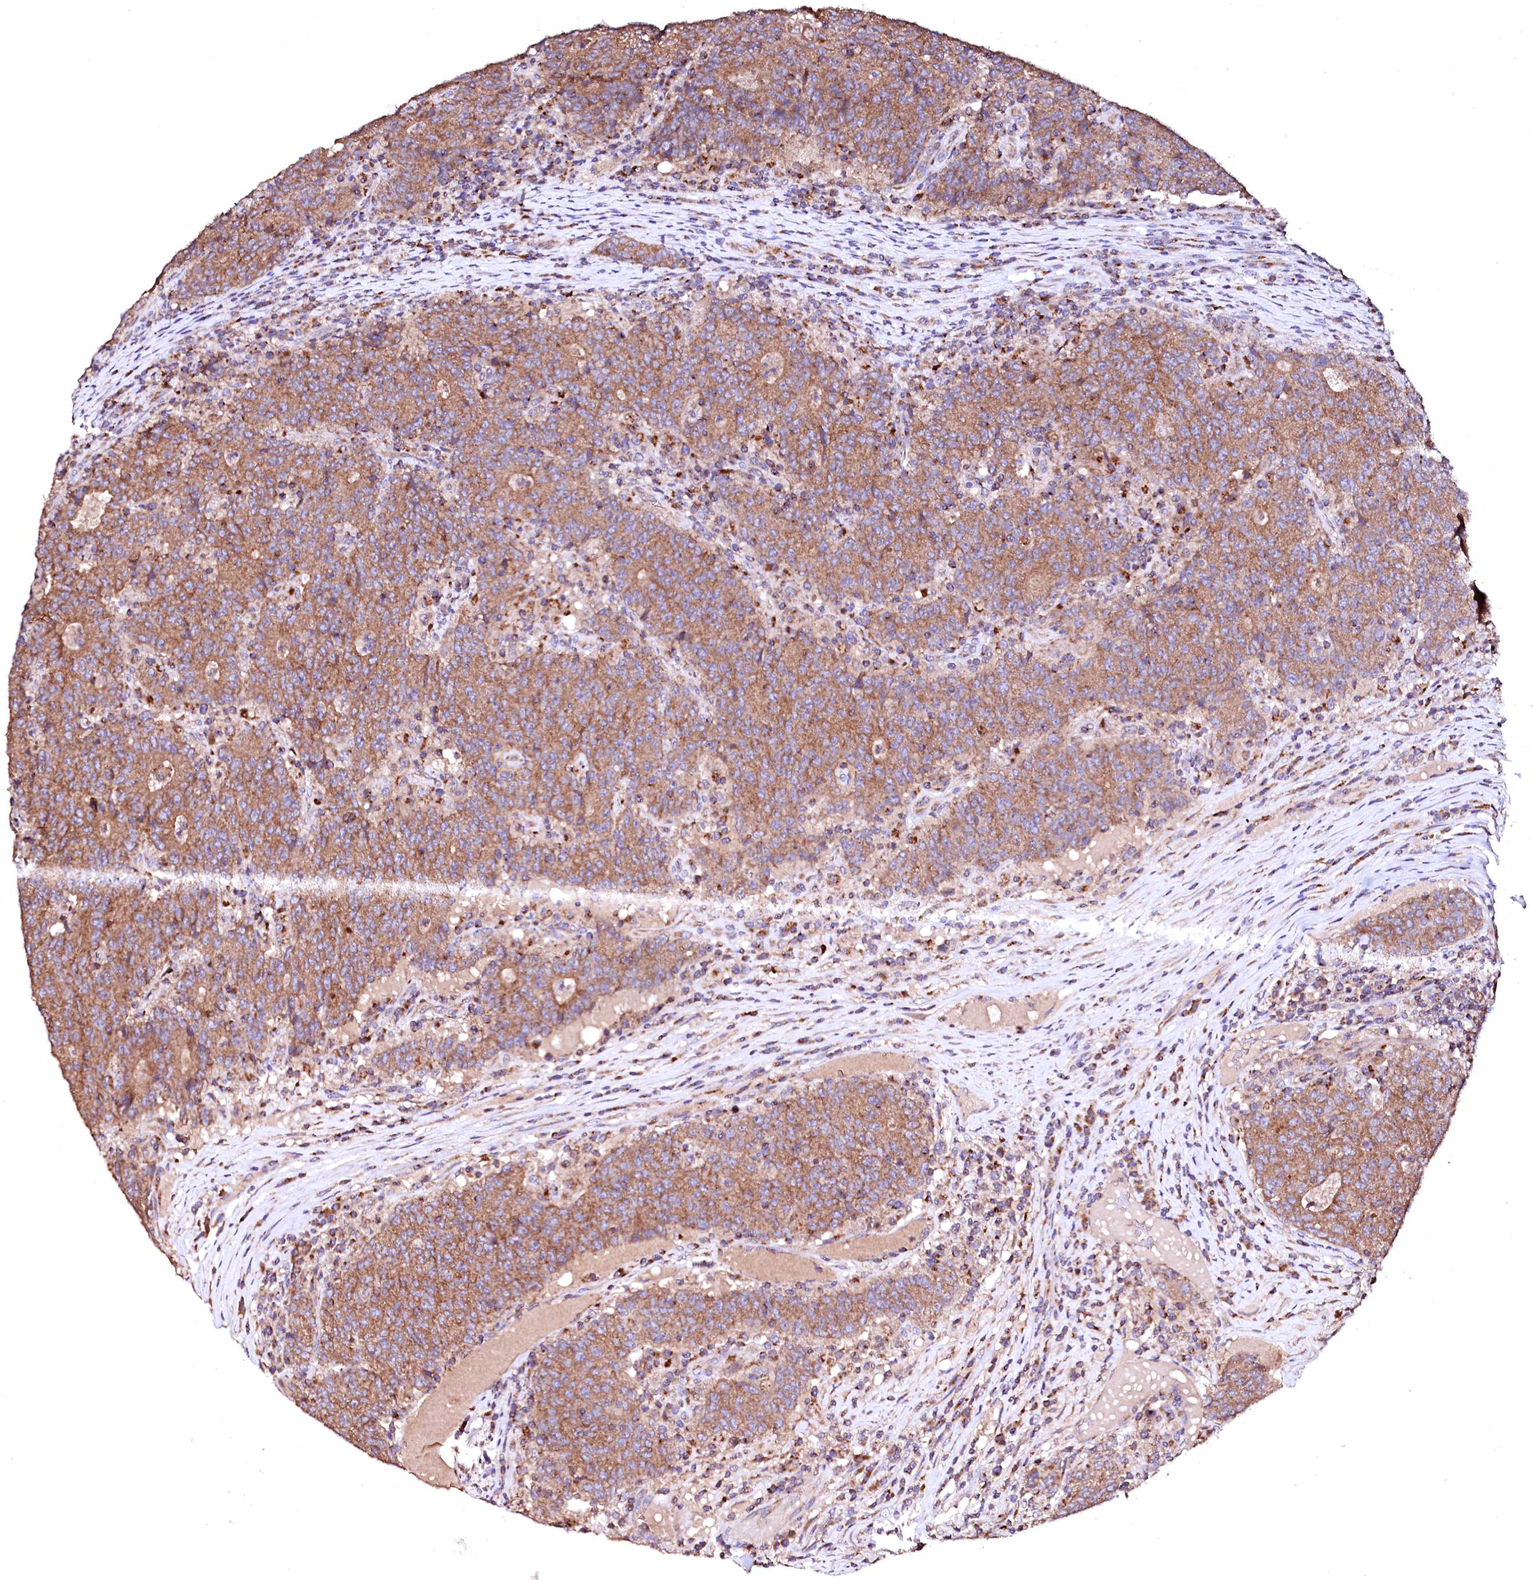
{"staining": {"intensity": "moderate", "quantity": ">75%", "location": "cytoplasmic/membranous"}, "tissue": "colorectal cancer", "cell_type": "Tumor cells", "image_type": "cancer", "snomed": [{"axis": "morphology", "description": "Adenocarcinoma, NOS"}, {"axis": "topography", "description": "Colon"}], "caption": "Immunohistochemical staining of adenocarcinoma (colorectal) shows medium levels of moderate cytoplasmic/membranous expression in approximately >75% of tumor cells.", "gene": "ST3GAL1", "patient": {"sex": "female", "age": 75}}